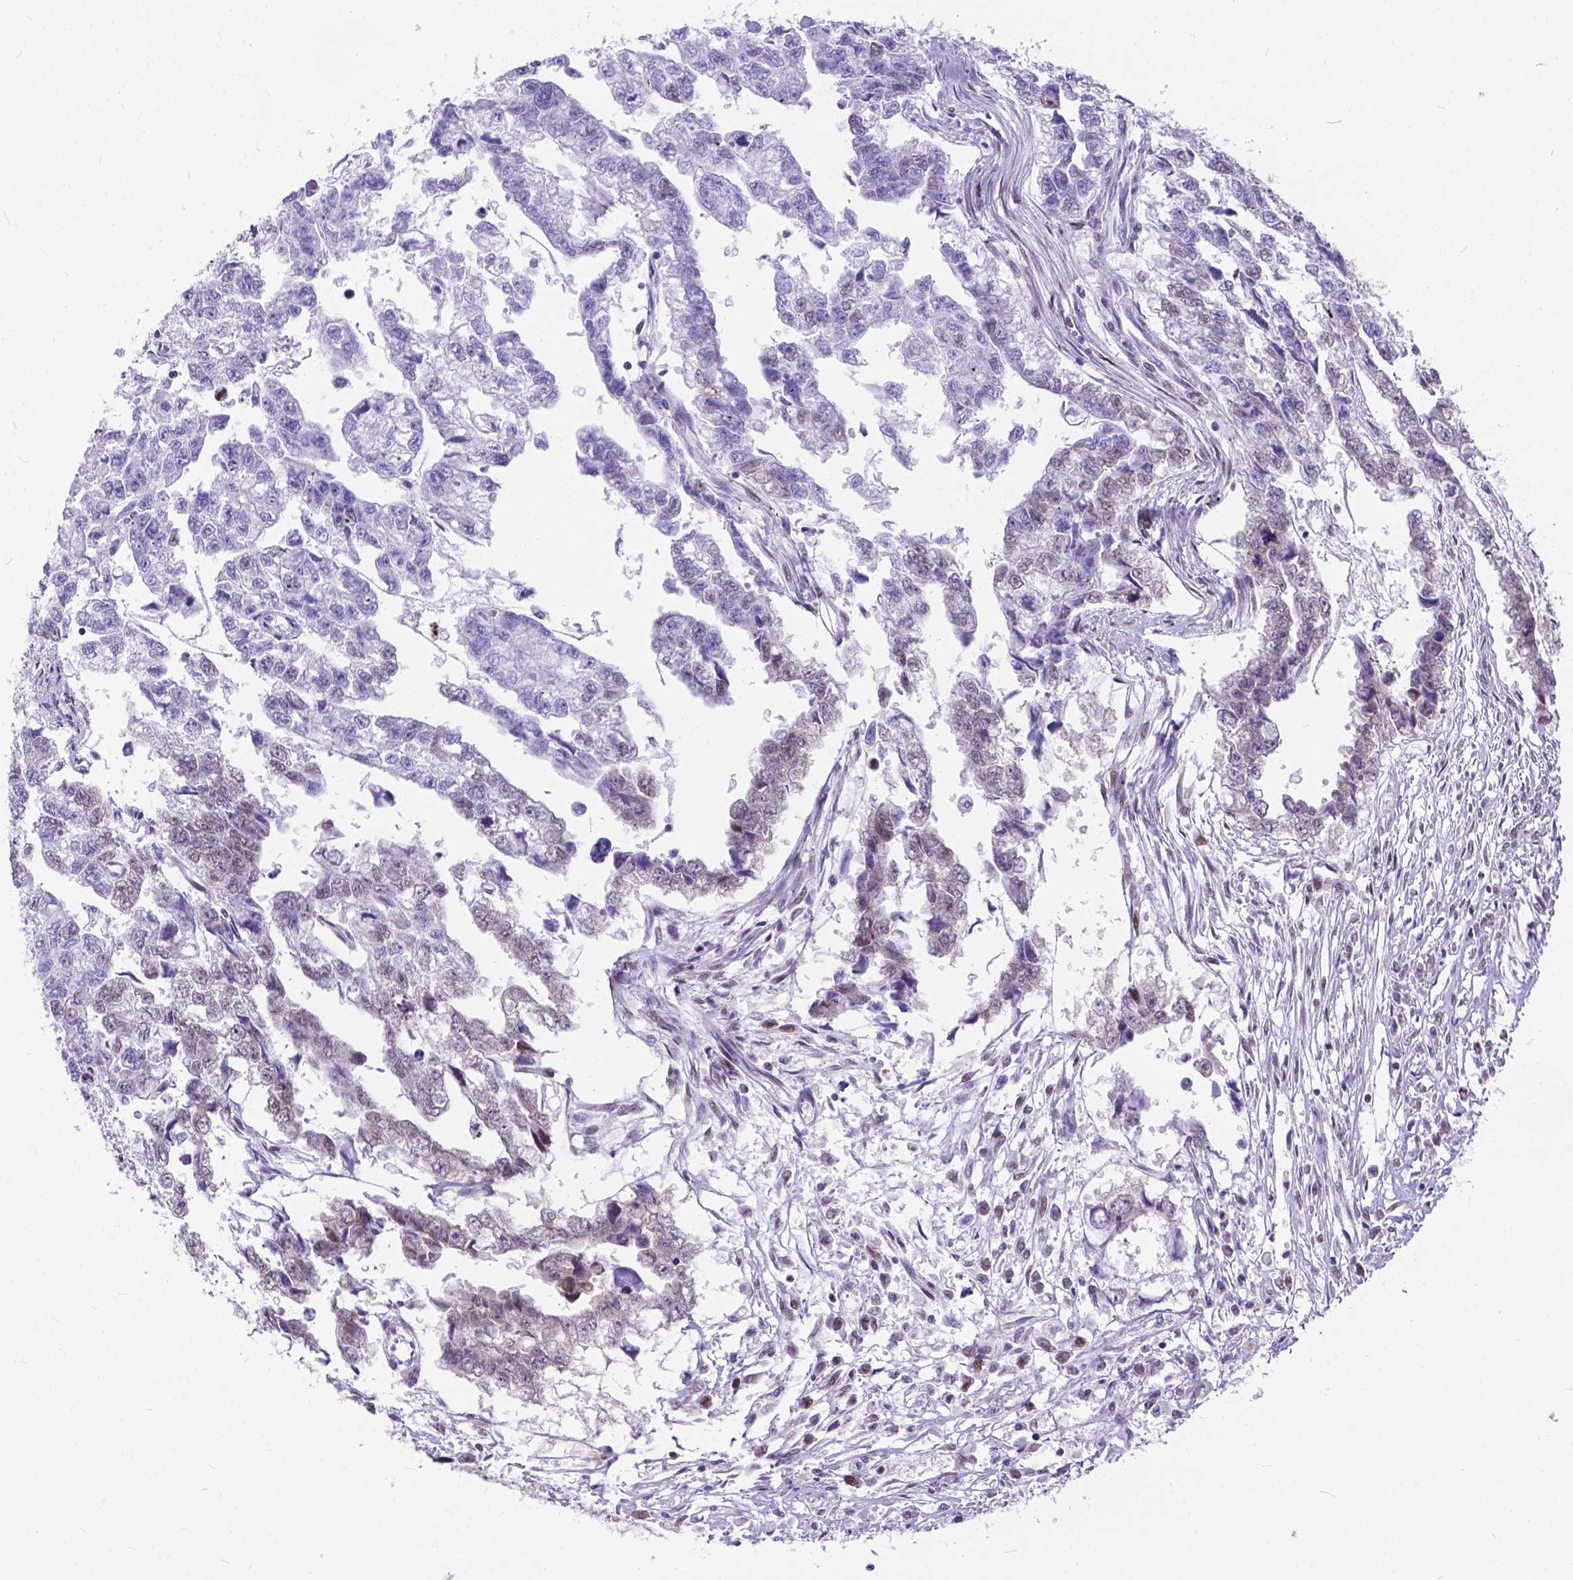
{"staining": {"intensity": "weak", "quantity": "<25%", "location": "nuclear"}, "tissue": "testis cancer", "cell_type": "Tumor cells", "image_type": "cancer", "snomed": [{"axis": "morphology", "description": "Carcinoma, Embryonal, NOS"}, {"axis": "morphology", "description": "Teratoma, malignant, NOS"}, {"axis": "topography", "description": "Testis"}], "caption": "Tumor cells show no significant protein positivity in testis cancer.", "gene": "FAM124B", "patient": {"sex": "male", "age": 44}}